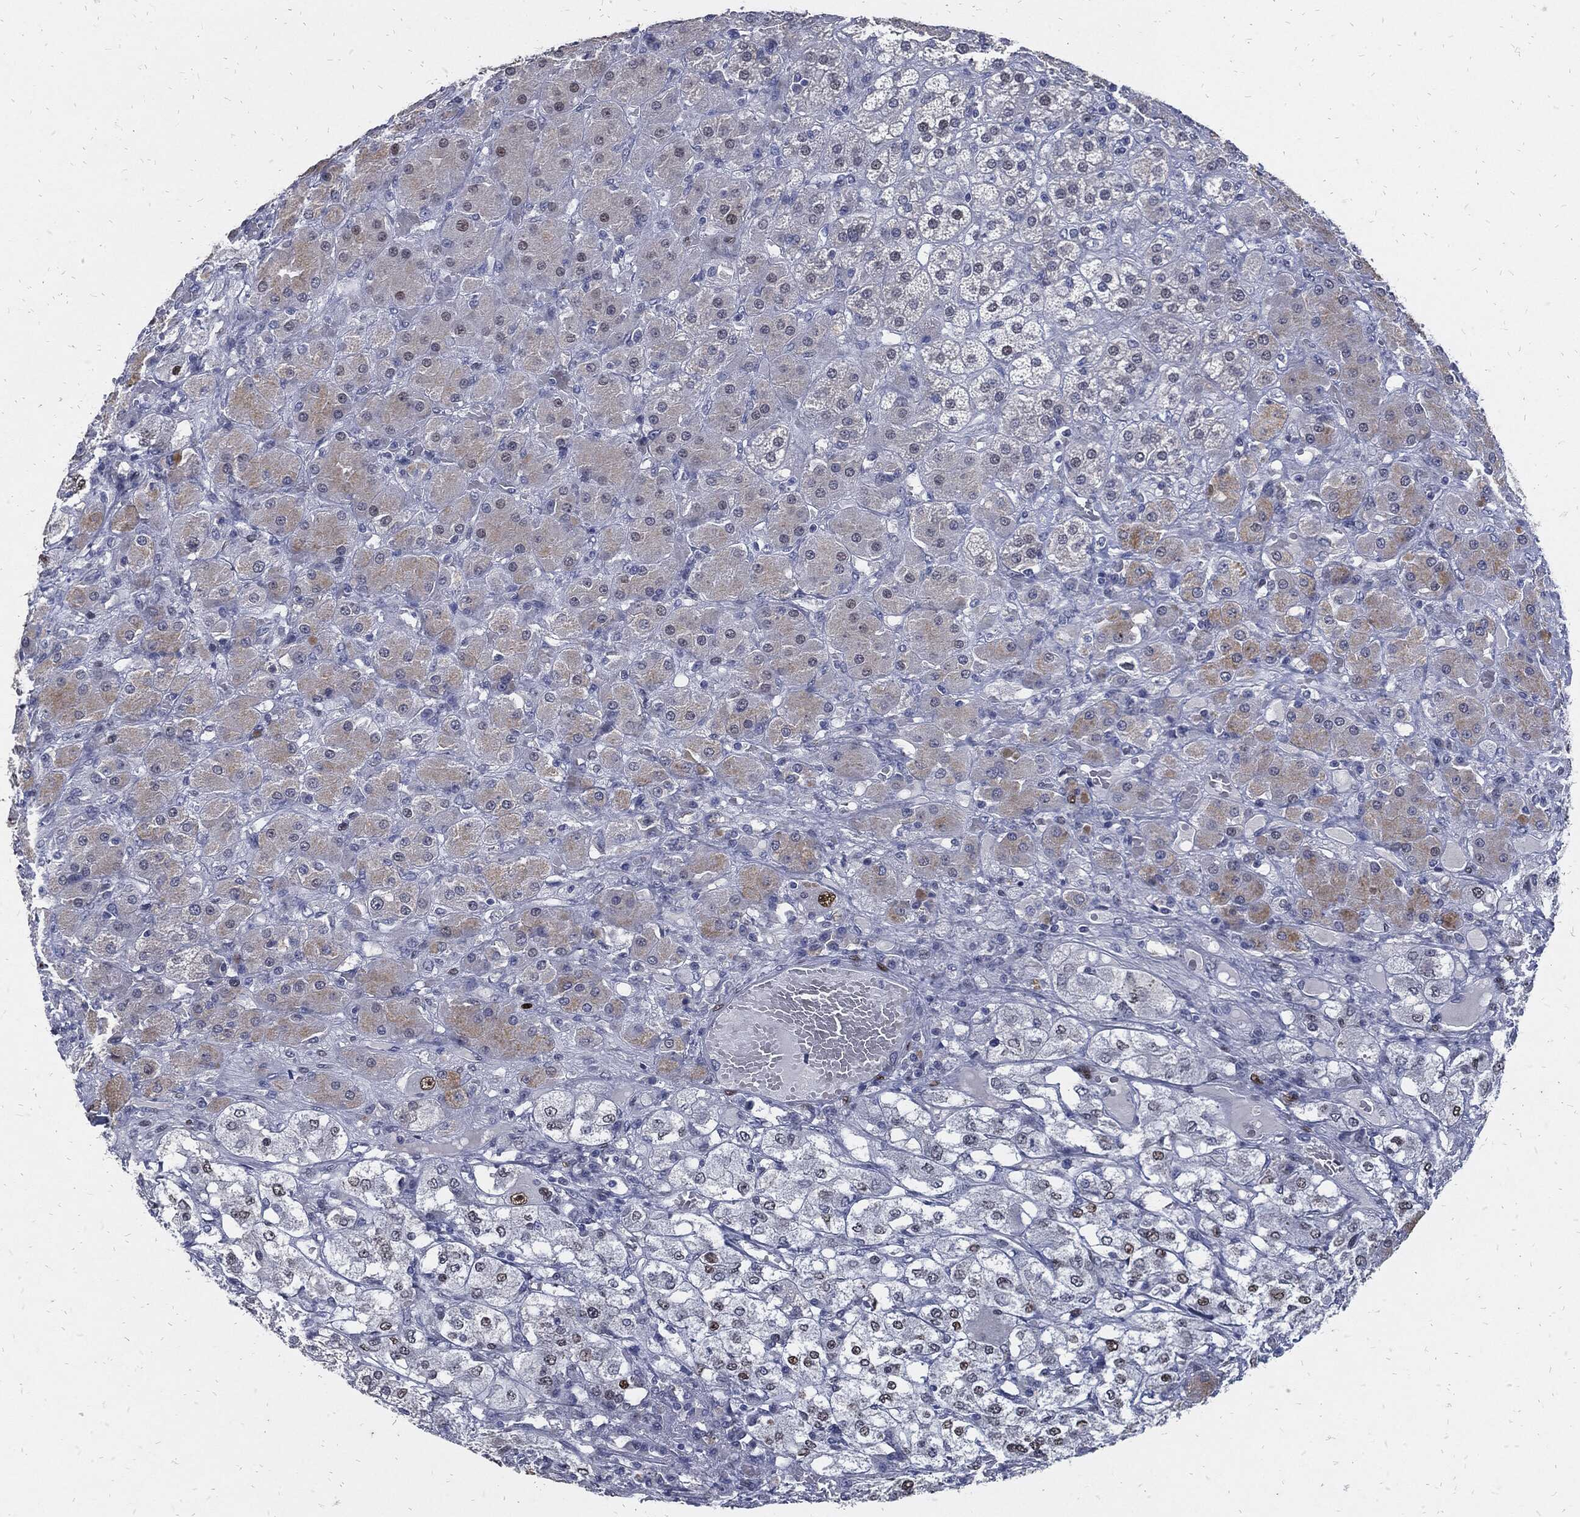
{"staining": {"intensity": "strong", "quantity": "25%-75%", "location": "nuclear"}, "tissue": "adrenal gland", "cell_type": "Glandular cells", "image_type": "normal", "snomed": [{"axis": "morphology", "description": "Normal tissue, NOS"}, {"axis": "topography", "description": "Adrenal gland"}], "caption": "This is a histology image of immunohistochemistry staining of benign adrenal gland, which shows strong positivity in the nuclear of glandular cells.", "gene": "JUN", "patient": {"sex": "male", "age": 70}}